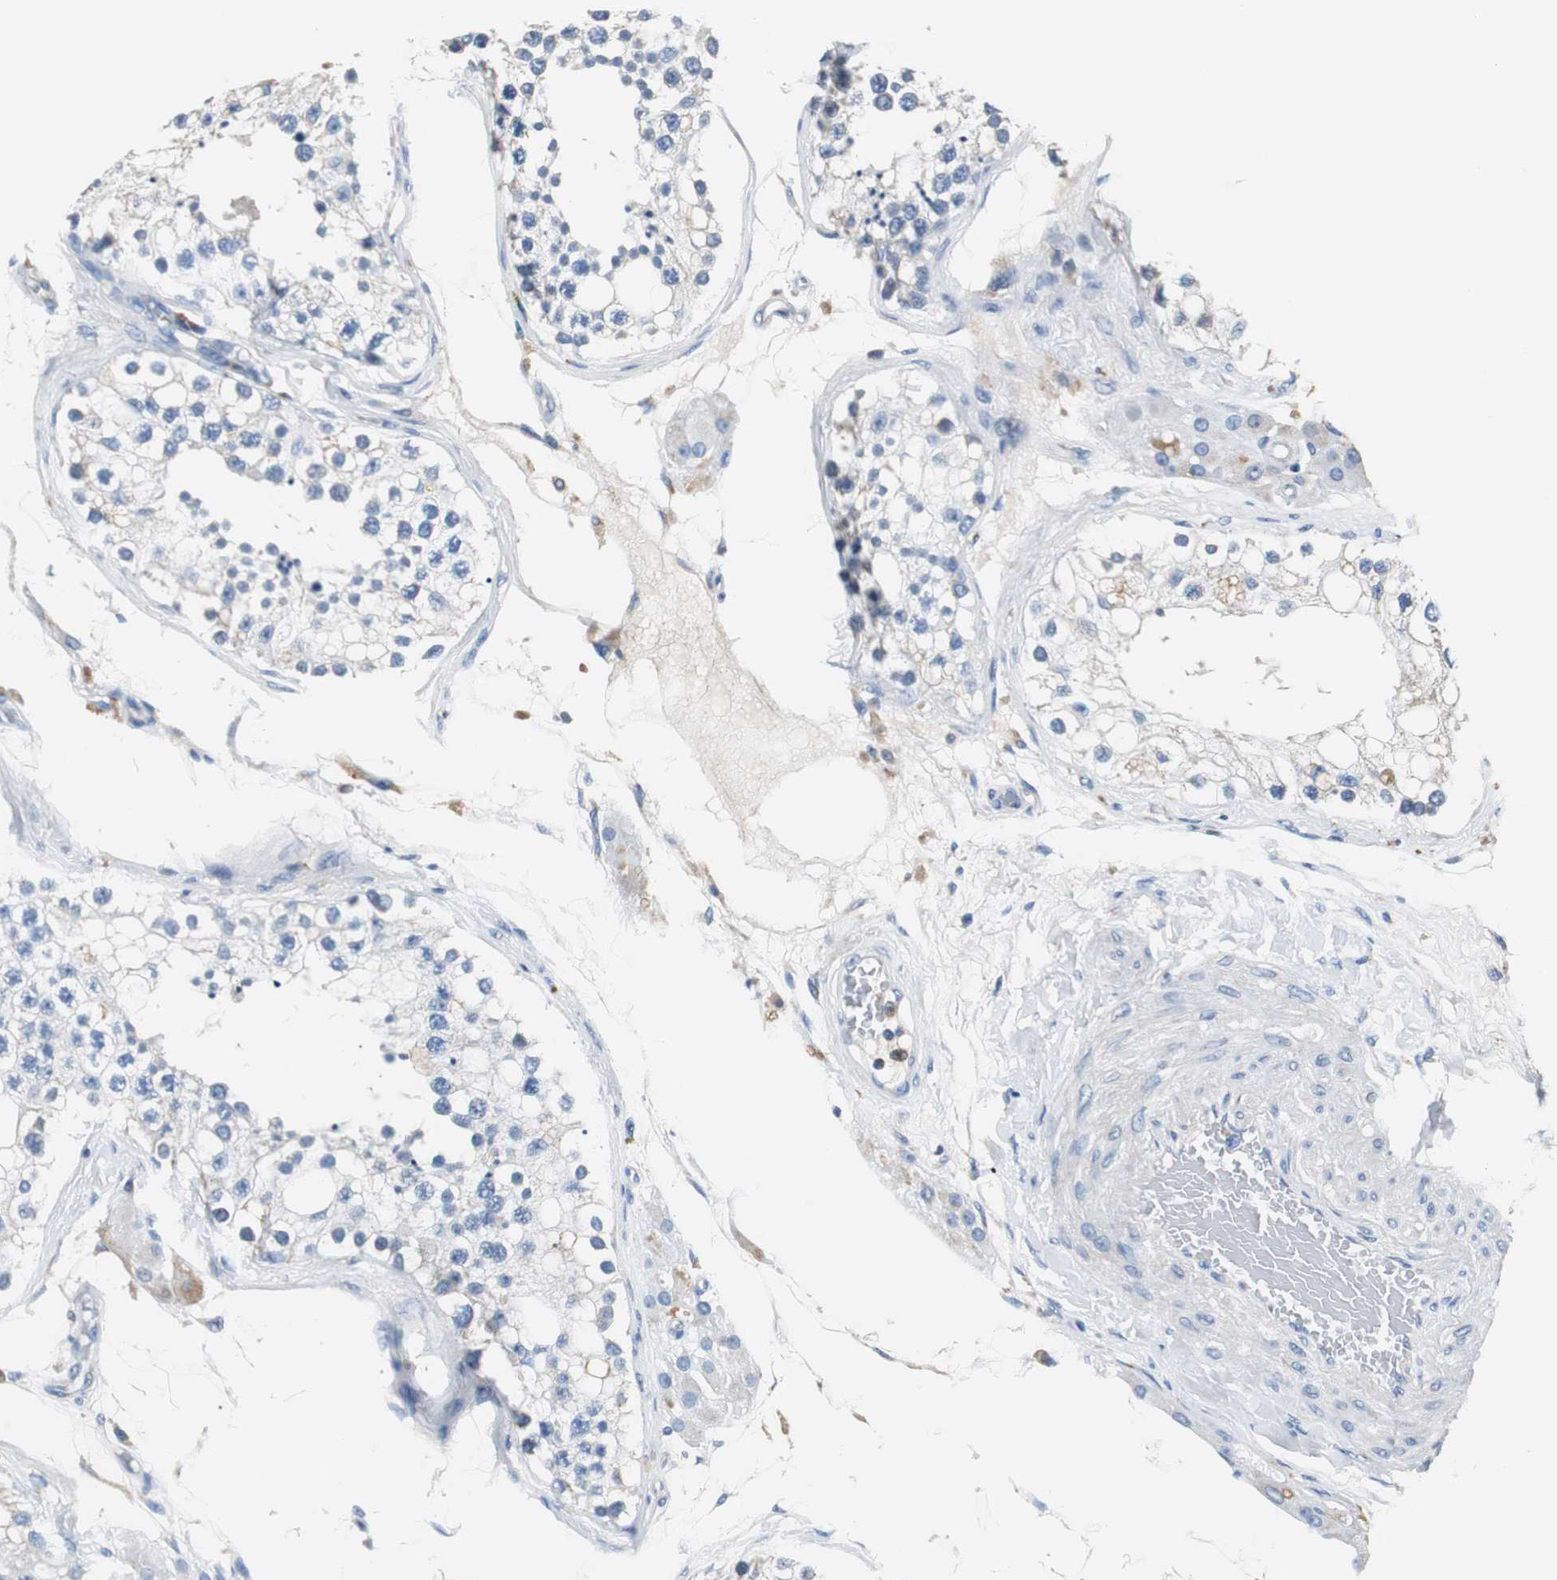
{"staining": {"intensity": "negative", "quantity": "none", "location": "none"}, "tissue": "testis", "cell_type": "Cells in seminiferous ducts", "image_type": "normal", "snomed": [{"axis": "morphology", "description": "Normal tissue, NOS"}, {"axis": "topography", "description": "Testis"}], "caption": "An IHC photomicrograph of unremarkable testis is shown. There is no staining in cells in seminiferous ducts of testis.", "gene": "VAMP8", "patient": {"sex": "male", "age": 68}}